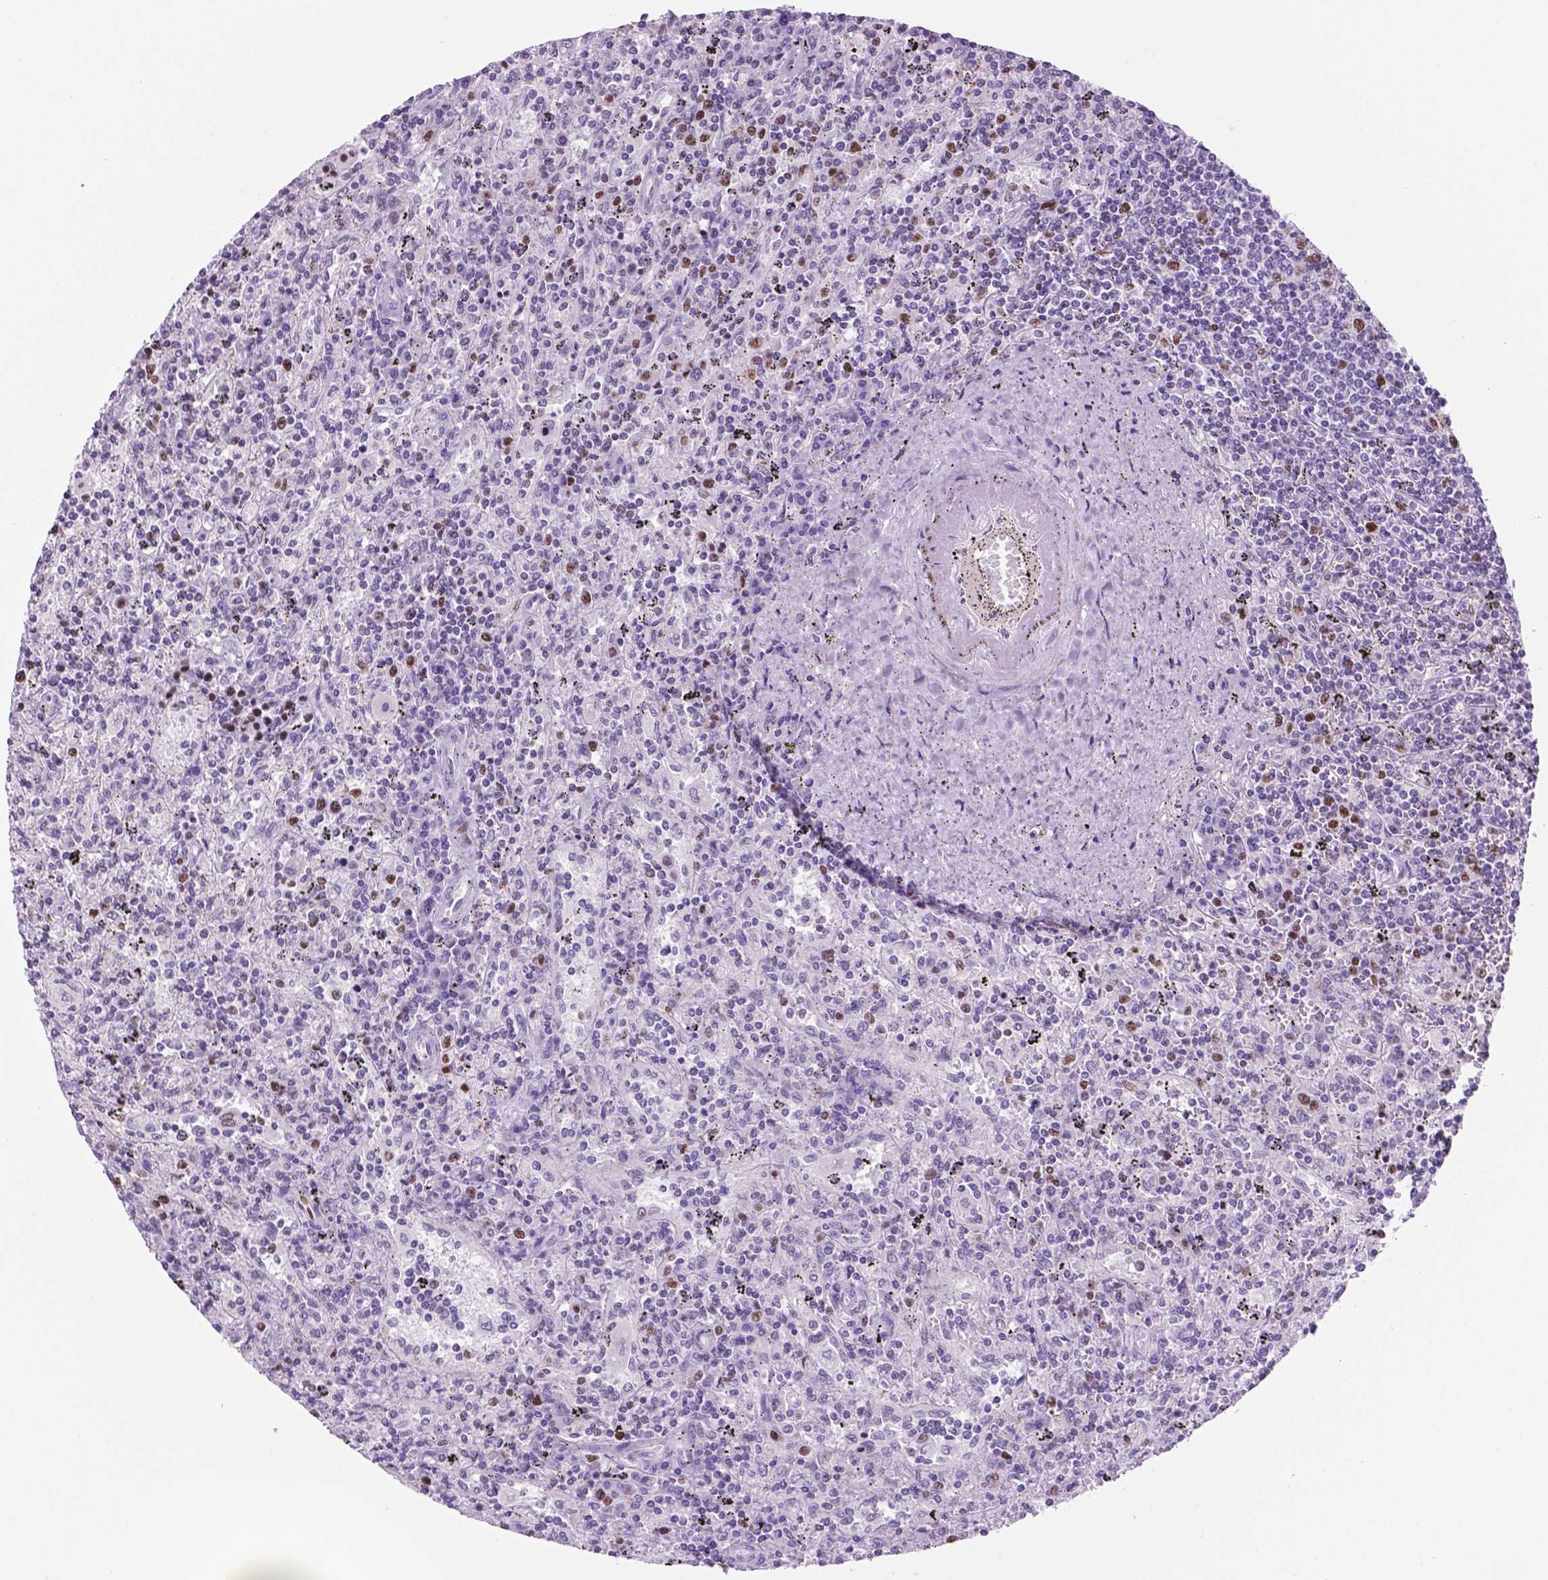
{"staining": {"intensity": "moderate", "quantity": "<25%", "location": "nuclear"}, "tissue": "lymphoma", "cell_type": "Tumor cells", "image_type": "cancer", "snomed": [{"axis": "morphology", "description": "Malignant lymphoma, non-Hodgkin's type, Low grade"}, {"axis": "topography", "description": "Spleen"}], "caption": "A high-resolution photomicrograph shows IHC staining of lymphoma, which reveals moderate nuclear staining in about <25% of tumor cells.", "gene": "NCAPH2", "patient": {"sex": "male", "age": 62}}